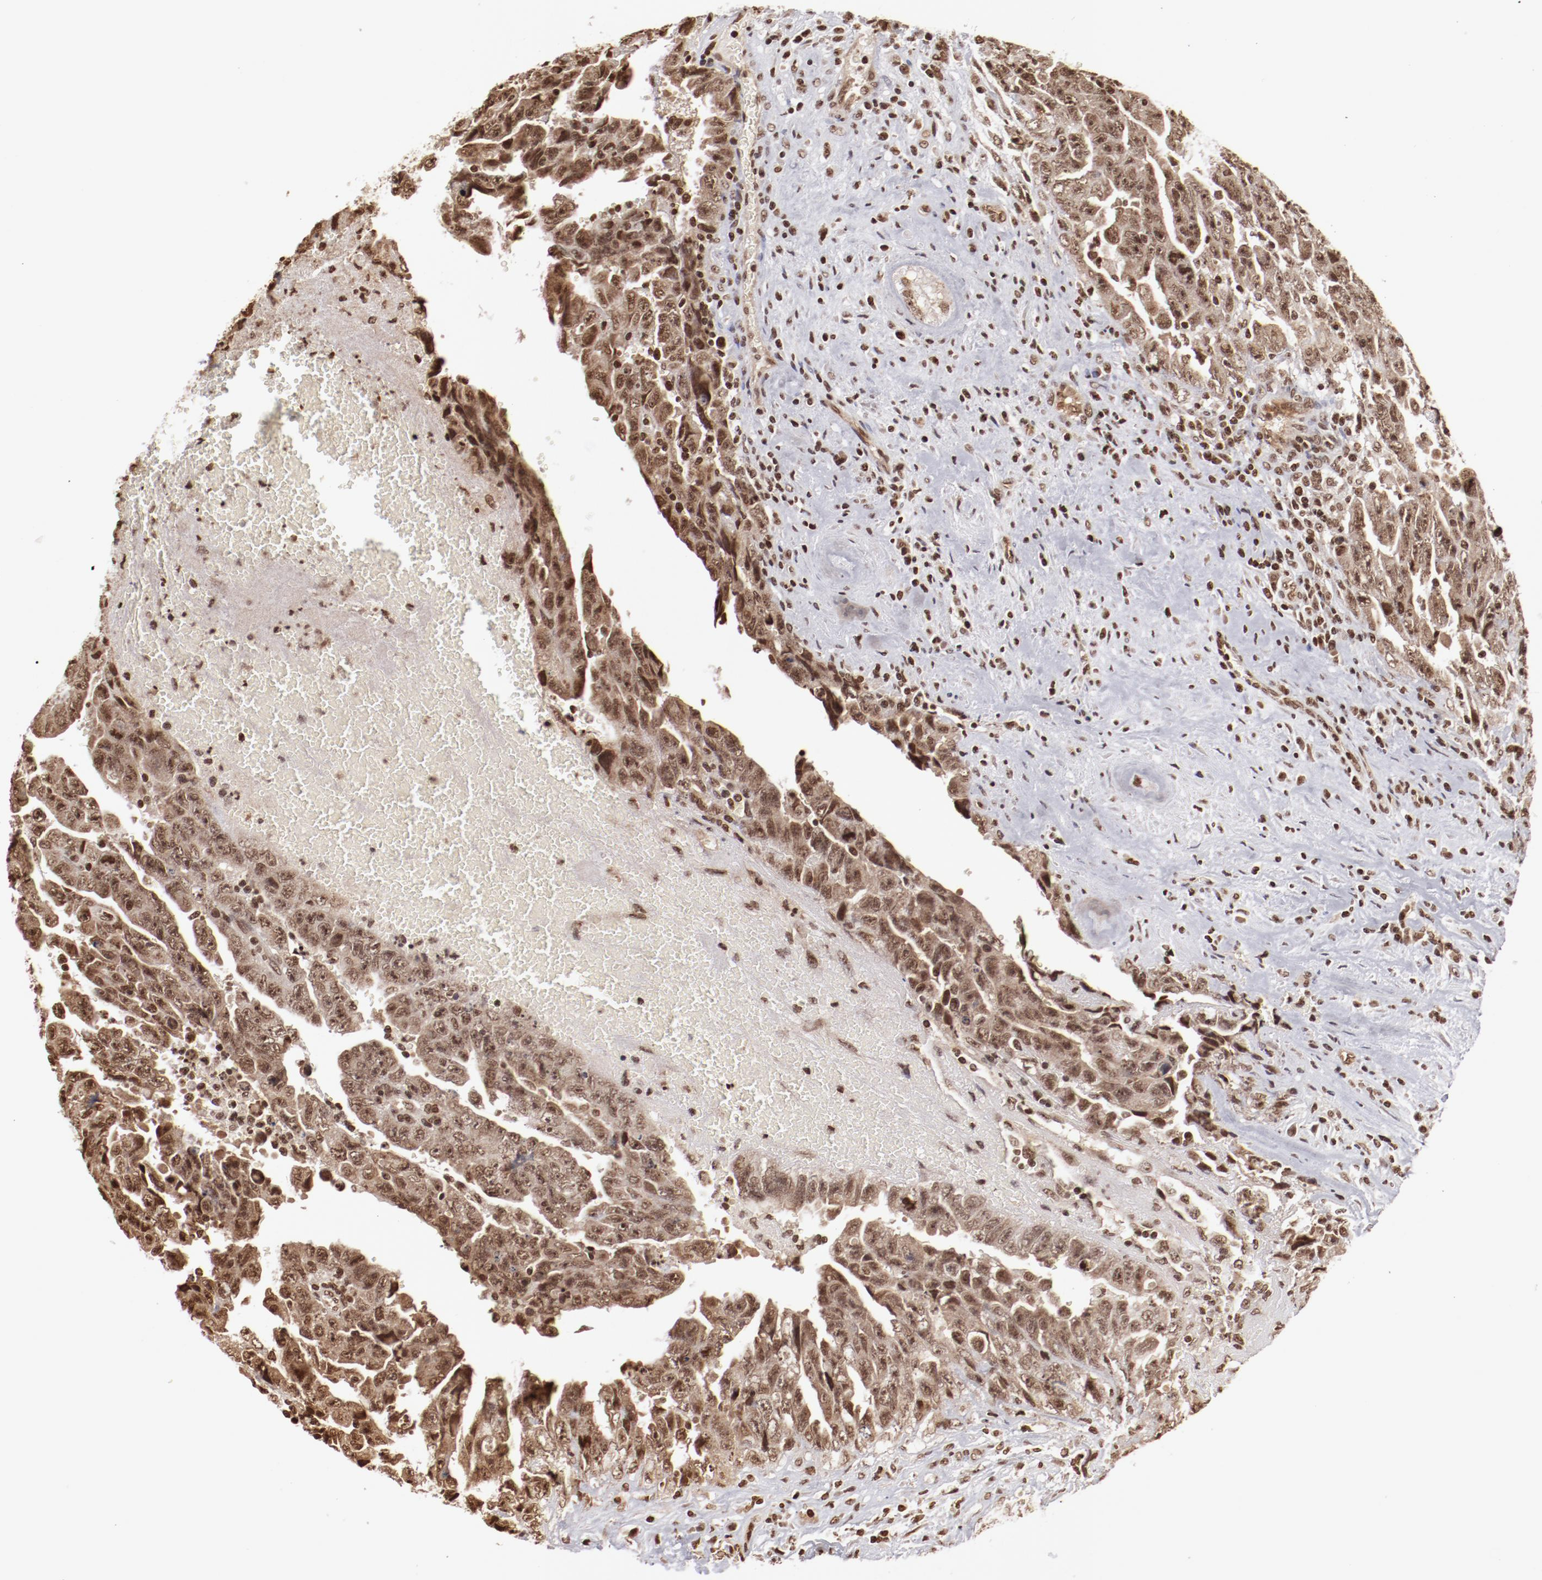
{"staining": {"intensity": "moderate", "quantity": ">75%", "location": "nuclear"}, "tissue": "testis cancer", "cell_type": "Tumor cells", "image_type": "cancer", "snomed": [{"axis": "morphology", "description": "Carcinoma, Embryonal, NOS"}, {"axis": "topography", "description": "Testis"}], "caption": "About >75% of tumor cells in human embryonal carcinoma (testis) demonstrate moderate nuclear protein expression as visualized by brown immunohistochemical staining.", "gene": "ABL2", "patient": {"sex": "male", "age": 28}}